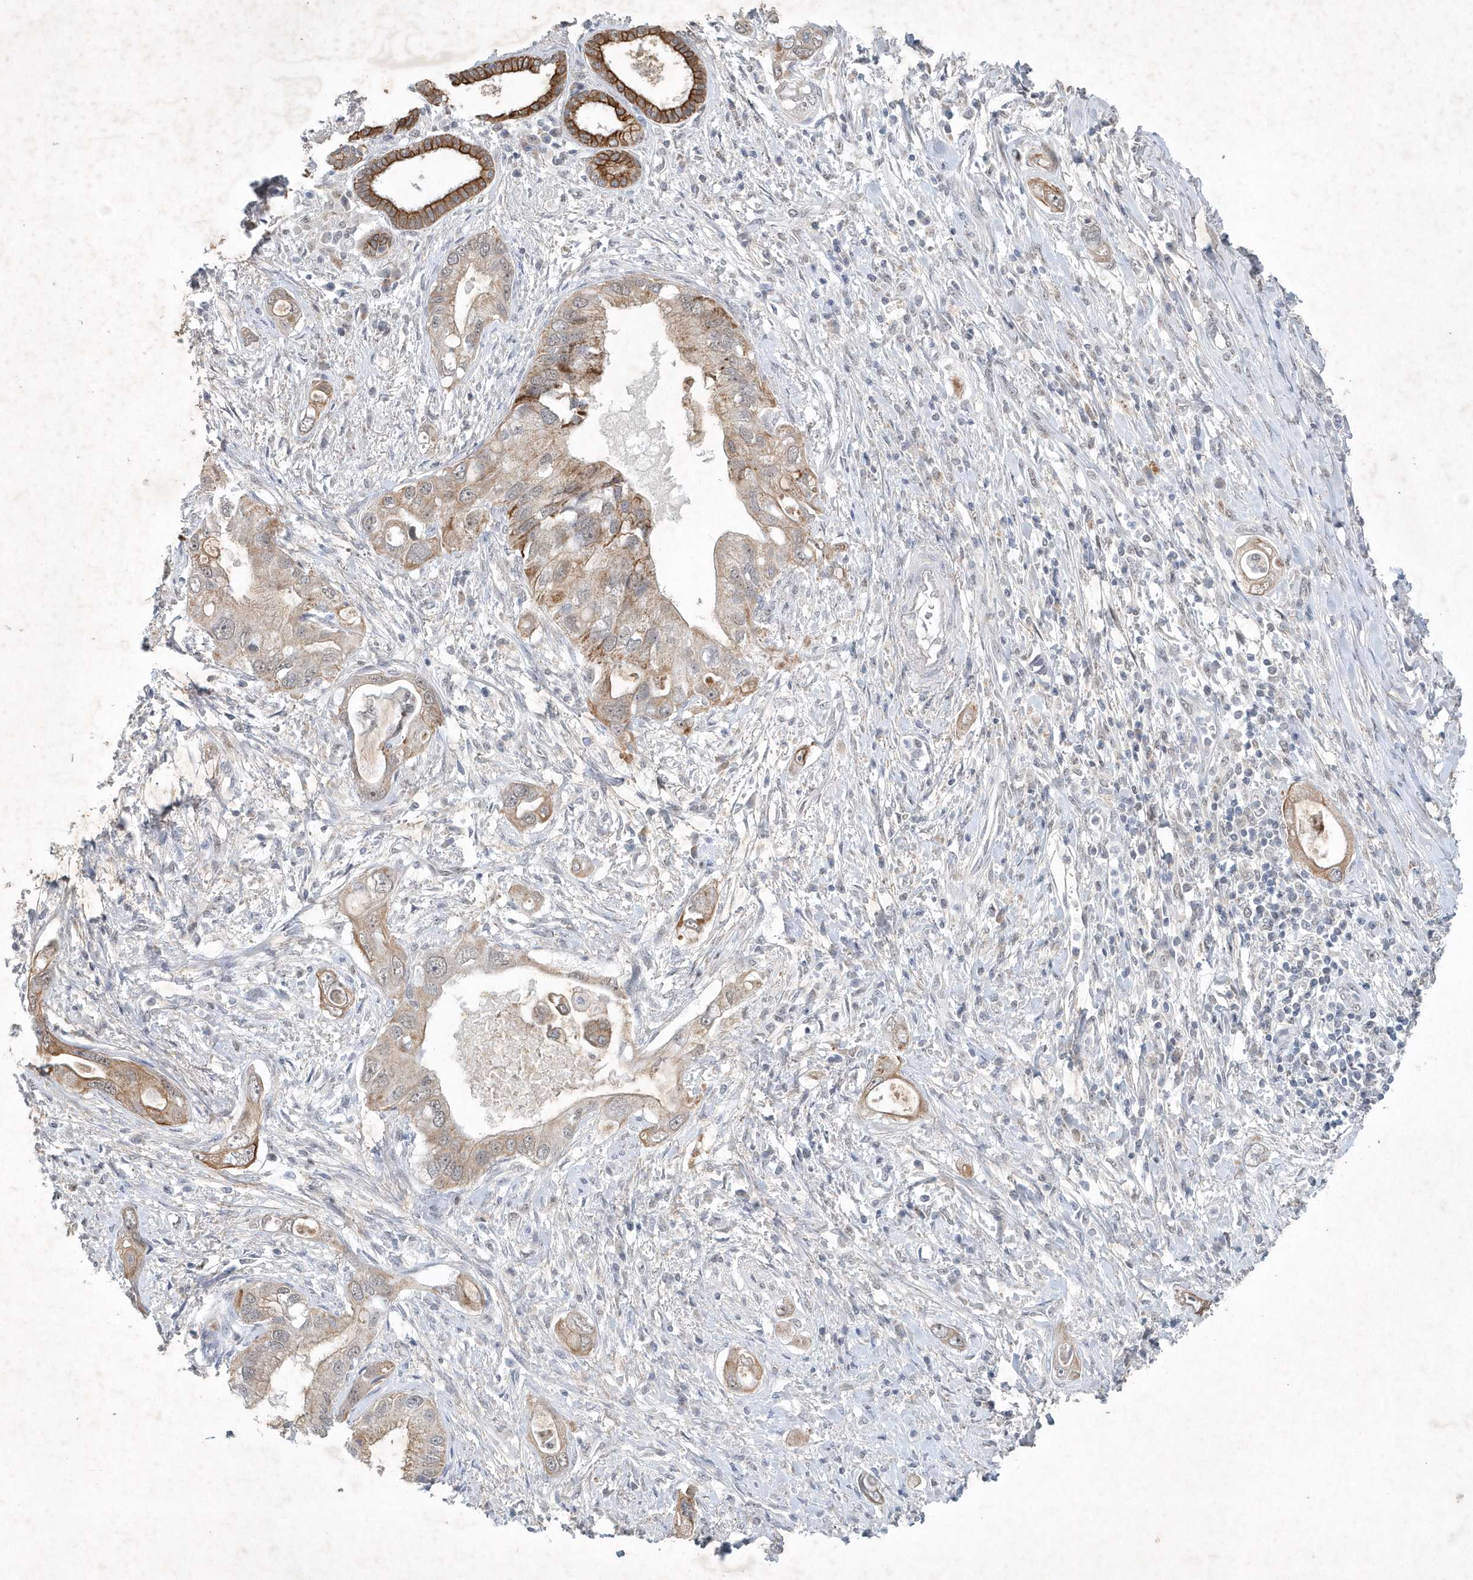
{"staining": {"intensity": "weak", "quantity": "25%-75%", "location": "cytoplasmic/membranous"}, "tissue": "pancreatic cancer", "cell_type": "Tumor cells", "image_type": "cancer", "snomed": [{"axis": "morphology", "description": "Inflammation, NOS"}, {"axis": "morphology", "description": "Adenocarcinoma, NOS"}, {"axis": "topography", "description": "Pancreas"}], "caption": "A high-resolution histopathology image shows immunohistochemistry staining of pancreatic adenocarcinoma, which exhibits weak cytoplasmic/membranous staining in about 25%-75% of tumor cells. The staining was performed using DAB (3,3'-diaminobenzidine) to visualize the protein expression in brown, while the nuclei were stained in blue with hematoxylin (Magnification: 20x).", "gene": "ZBTB9", "patient": {"sex": "female", "age": 56}}